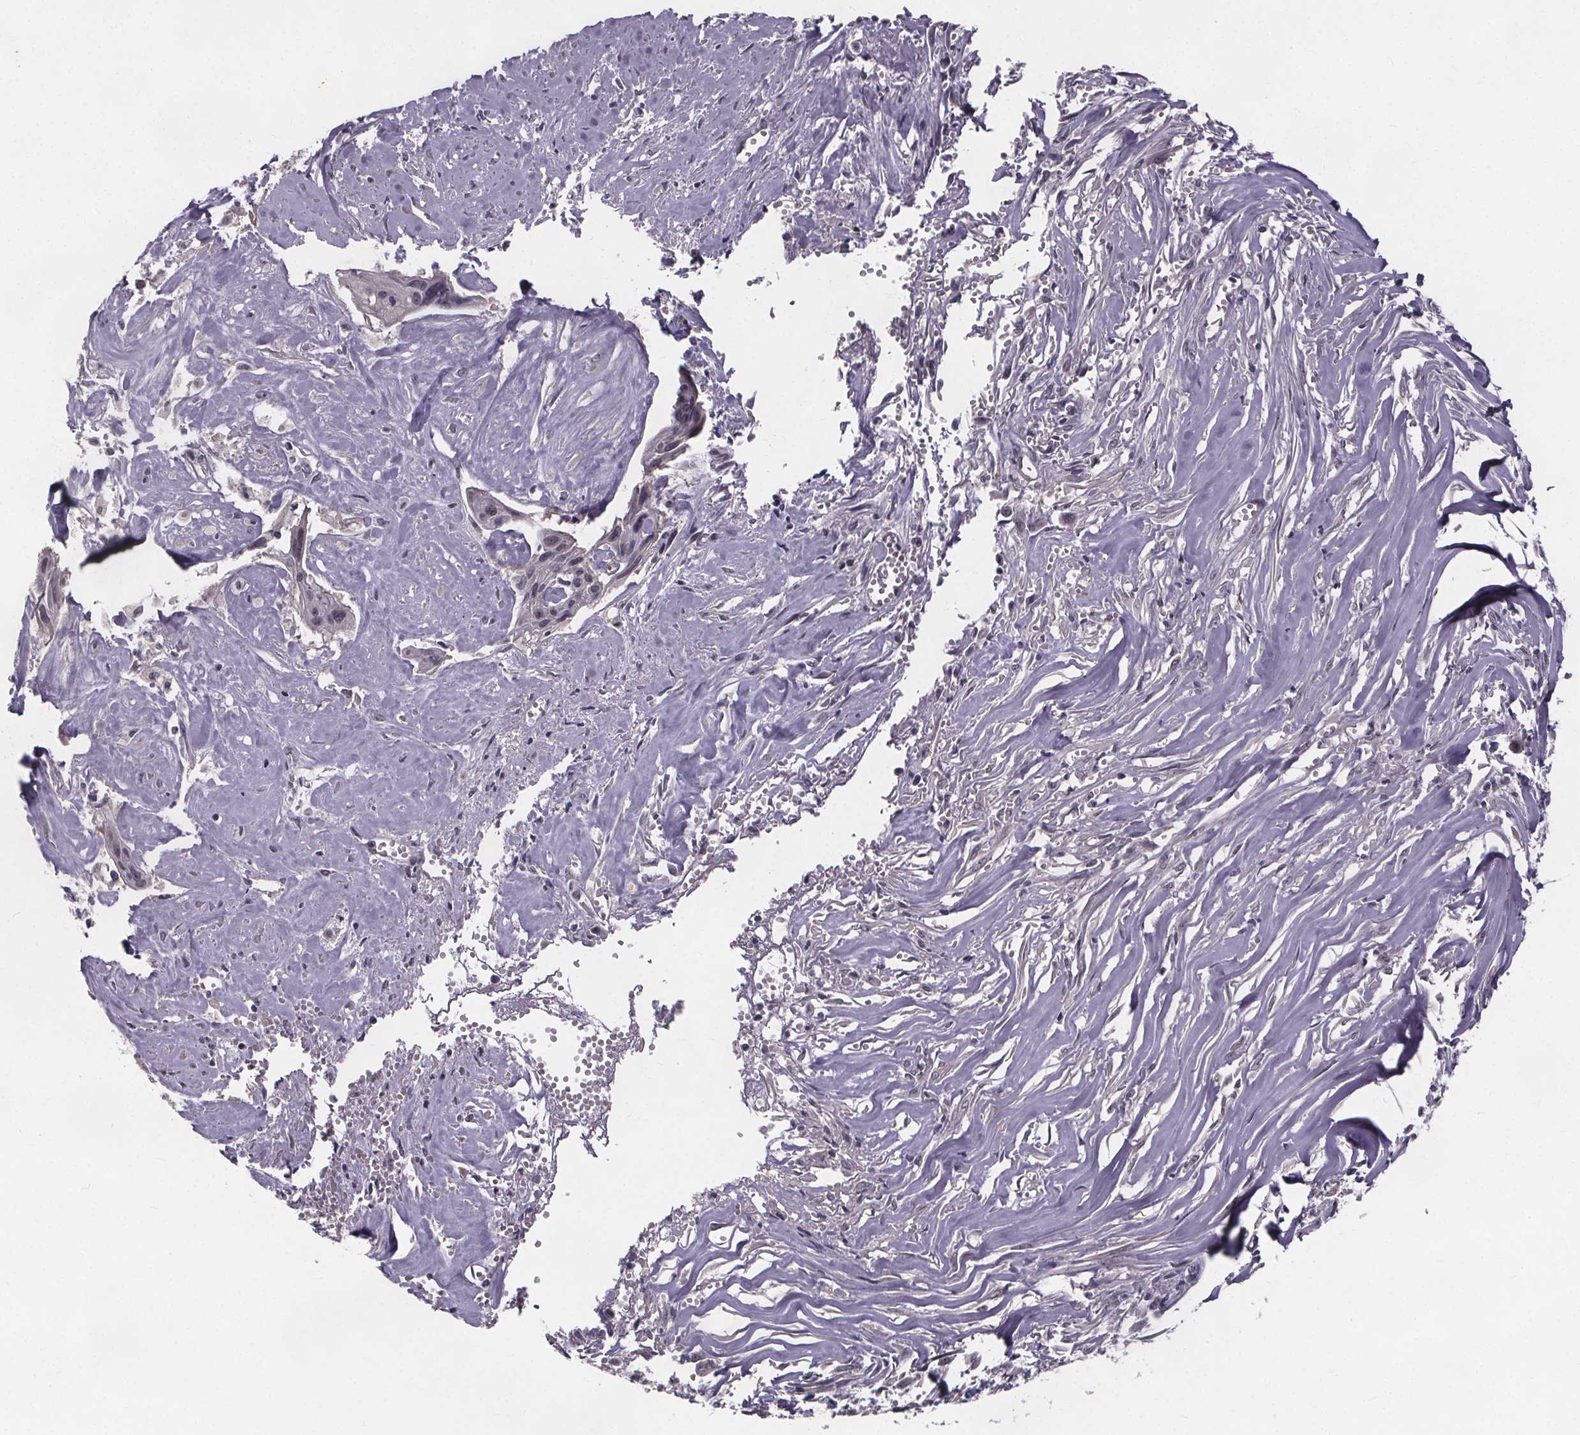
{"staining": {"intensity": "negative", "quantity": "none", "location": "none"}, "tissue": "cervical cancer", "cell_type": "Tumor cells", "image_type": "cancer", "snomed": [{"axis": "morphology", "description": "Squamous cell carcinoma, NOS"}, {"axis": "topography", "description": "Cervix"}], "caption": "This is an immunohistochemistry histopathology image of cervical cancer (squamous cell carcinoma). There is no staining in tumor cells.", "gene": "FAM181B", "patient": {"sex": "female", "age": 49}}